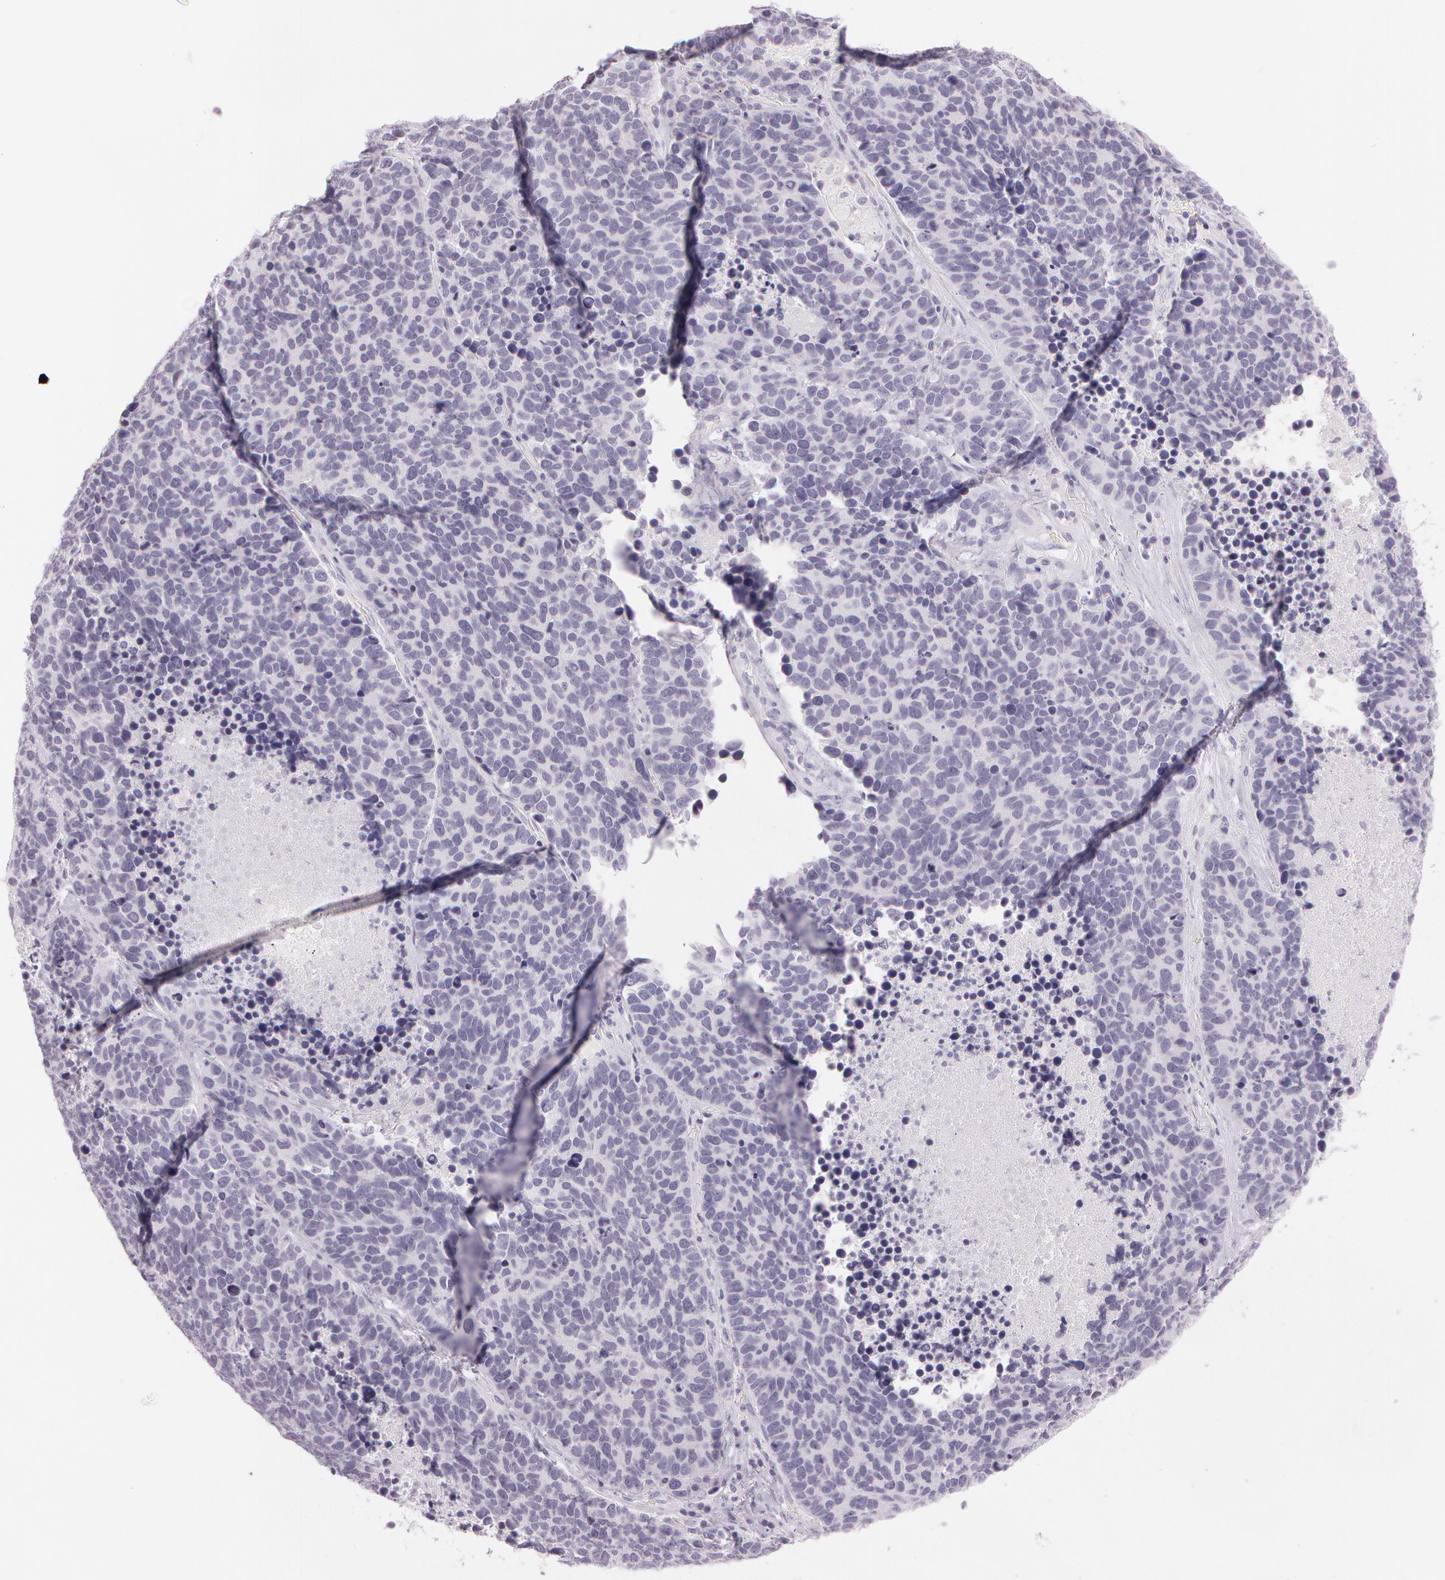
{"staining": {"intensity": "negative", "quantity": "none", "location": "none"}, "tissue": "lung cancer", "cell_type": "Tumor cells", "image_type": "cancer", "snomed": [{"axis": "morphology", "description": "Neoplasm, malignant, NOS"}, {"axis": "topography", "description": "Lung"}], "caption": "IHC of human lung malignant neoplasm exhibits no positivity in tumor cells.", "gene": "OTC", "patient": {"sex": "female", "age": 75}}